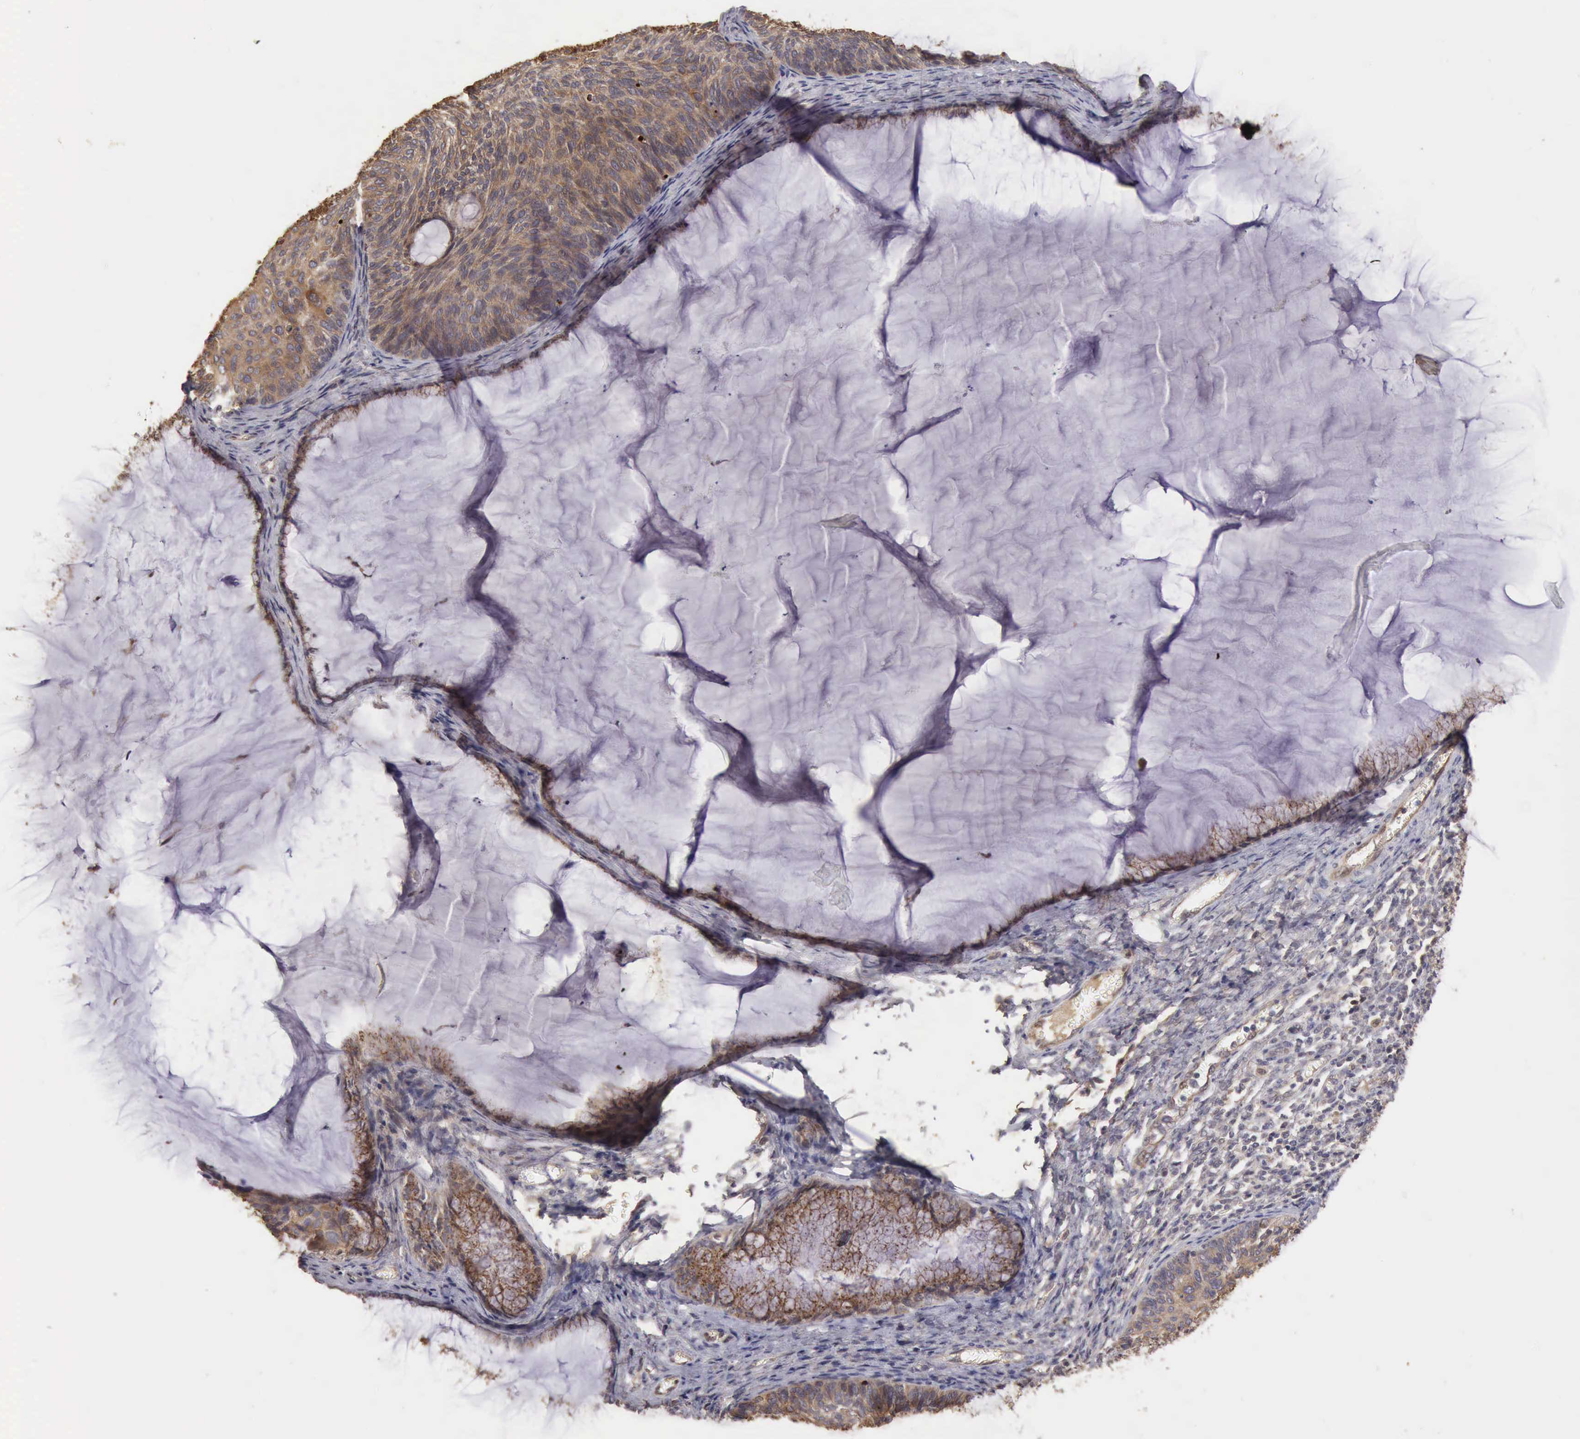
{"staining": {"intensity": "moderate", "quantity": "25%-75%", "location": "cytoplasmic/membranous"}, "tissue": "cervical cancer", "cell_type": "Tumor cells", "image_type": "cancer", "snomed": [{"axis": "morphology", "description": "Squamous cell carcinoma, NOS"}, {"axis": "topography", "description": "Cervix"}], "caption": "Immunohistochemical staining of squamous cell carcinoma (cervical) shows moderate cytoplasmic/membranous protein staining in approximately 25%-75% of tumor cells. Immunohistochemistry (ihc) stains the protein in brown and the nuclei are stained blue.", "gene": "BMX", "patient": {"sex": "female", "age": 36}}